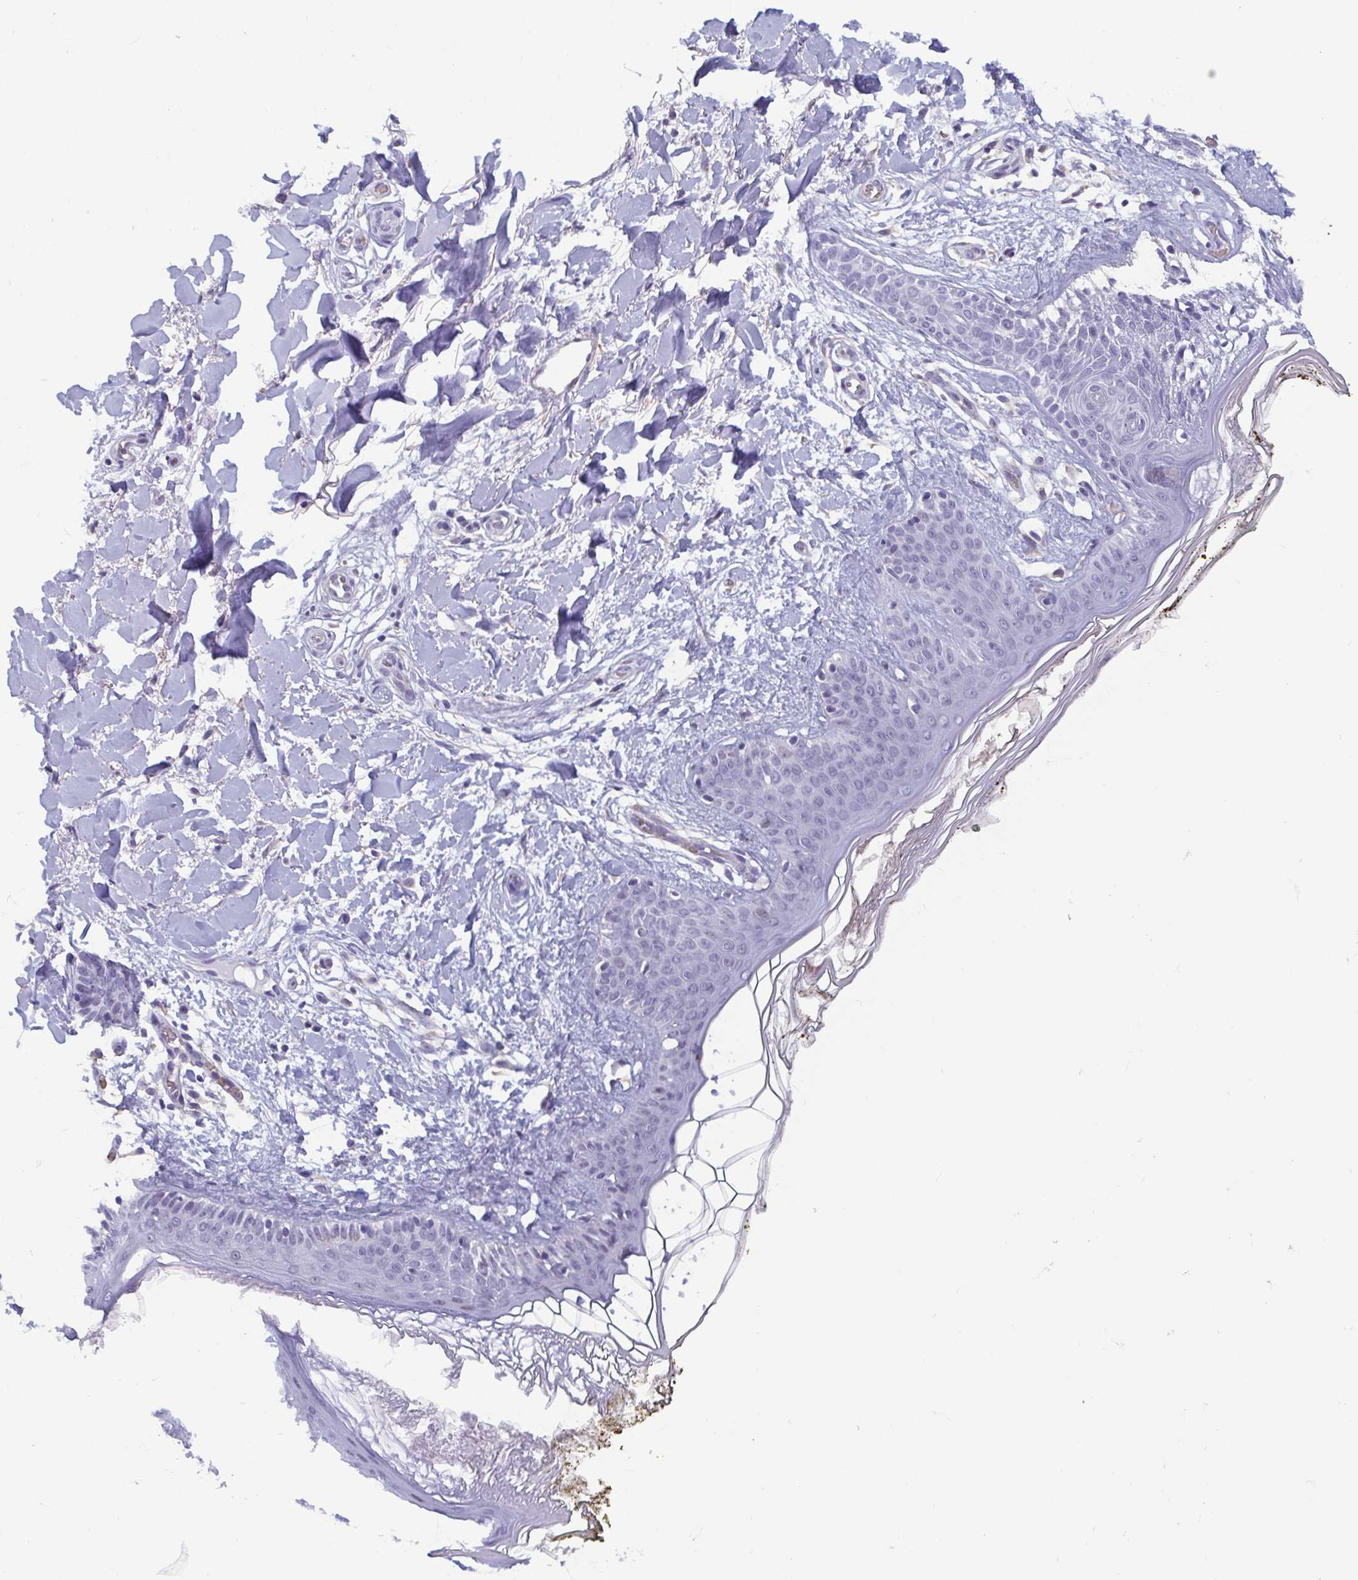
{"staining": {"intensity": "negative", "quantity": "none", "location": "none"}, "tissue": "skin", "cell_type": "Fibroblasts", "image_type": "normal", "snomed": [{"axis": "morphology", "description": "Normal tissue, NOS"}, {"axis": "topography", "description": "Skin"}], "caption": "This photomicrograph is of unremarkable skin stained with immunohistochemistry to label a protein in brown with the nuclei are counter-stained blue. There is no positivity in fibroblasts.", "gene": "MORC4", "patient": {"sex": "female", "age": 34}}